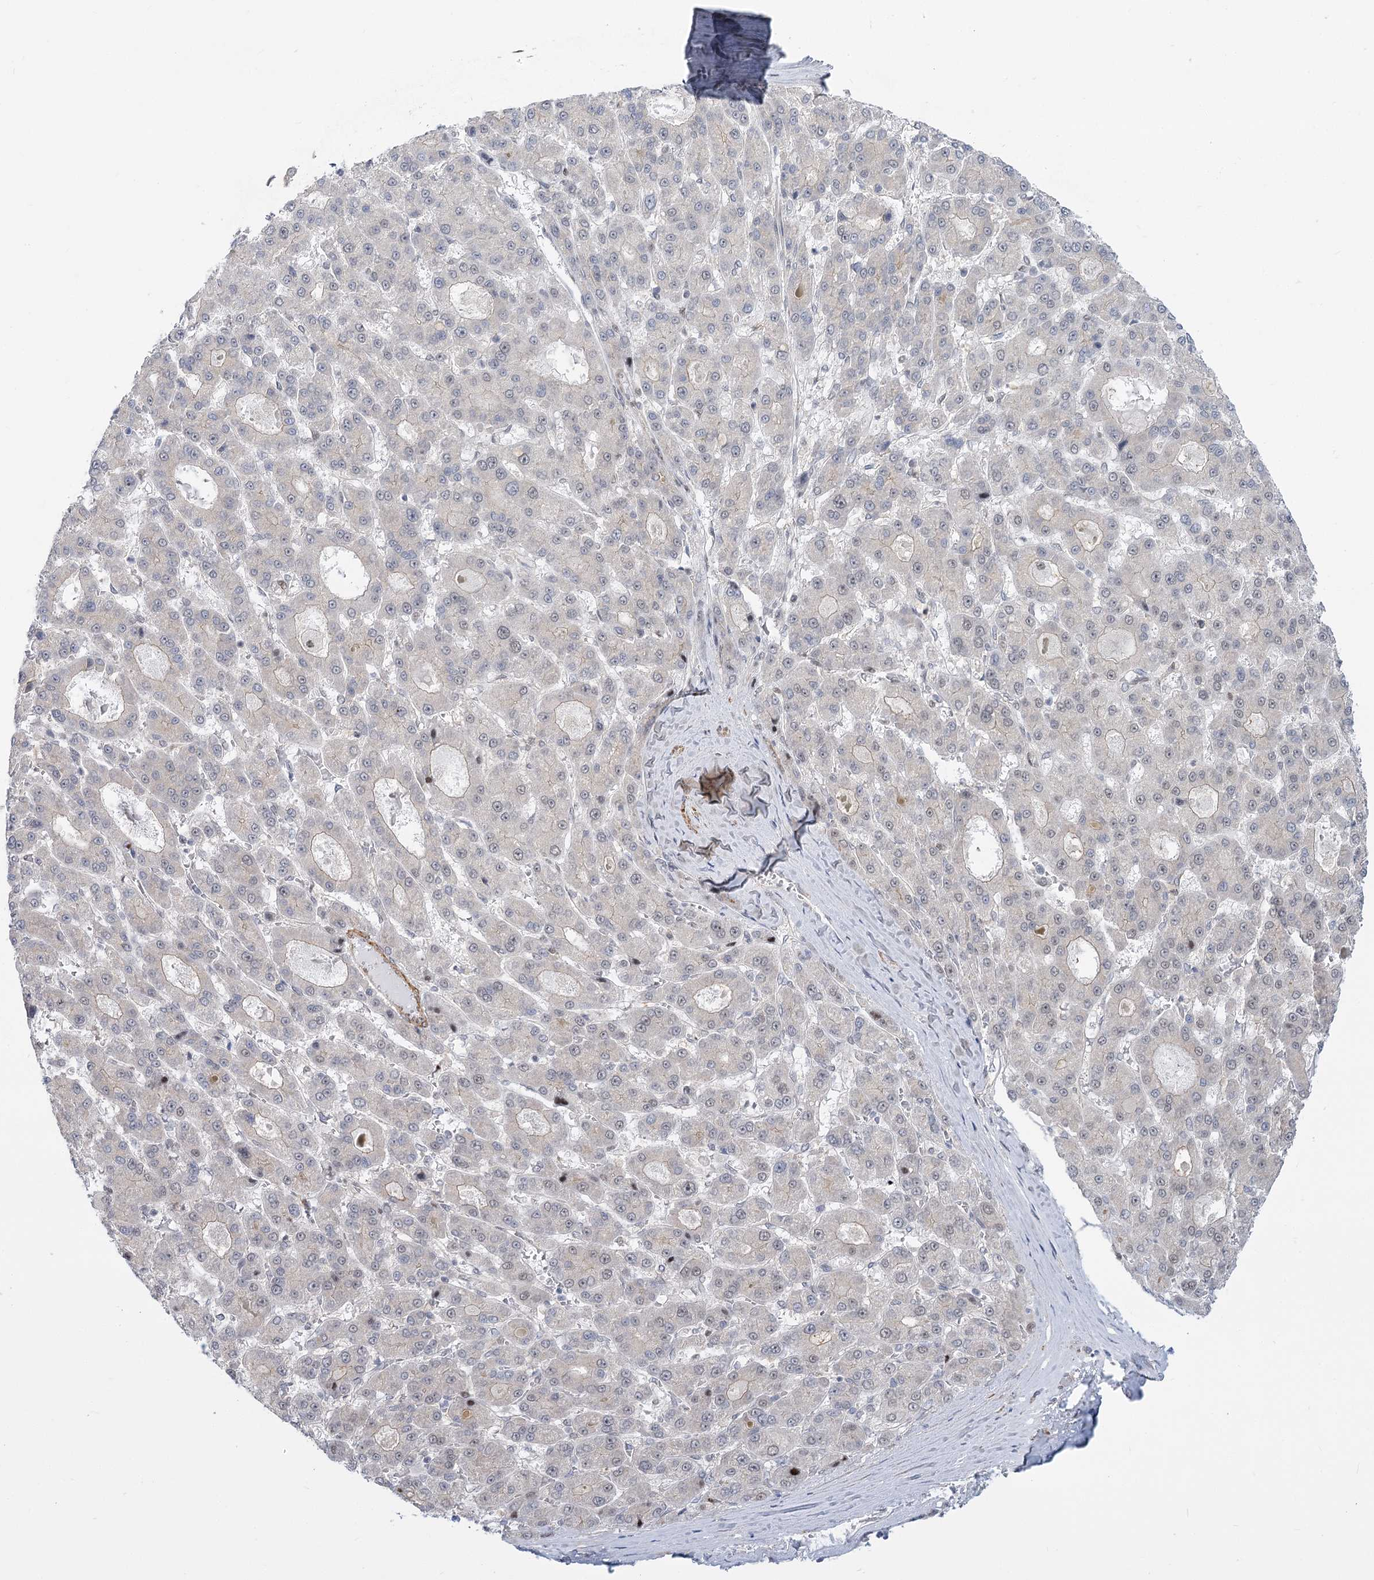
{"staining": {"intensity": "negative", "quantity": "none", "location": "none"}, "tissue": "liver cancer", "cell_type": "Tumor cells", "image_type": "cancer", "snomed": [{"axis": "morphology", "description": "Carcinoma, Hepatocellular, NOS"}, {"axis": "topography", "description": "Liver"}], "caption": "This is a histopathology image of immunohistochemistry staining of hepatocellular carcinoma (liver), which shows no staining in tumor cells.", "gene": "ARSI", "patient": {"sex": "male", "age": 70}}